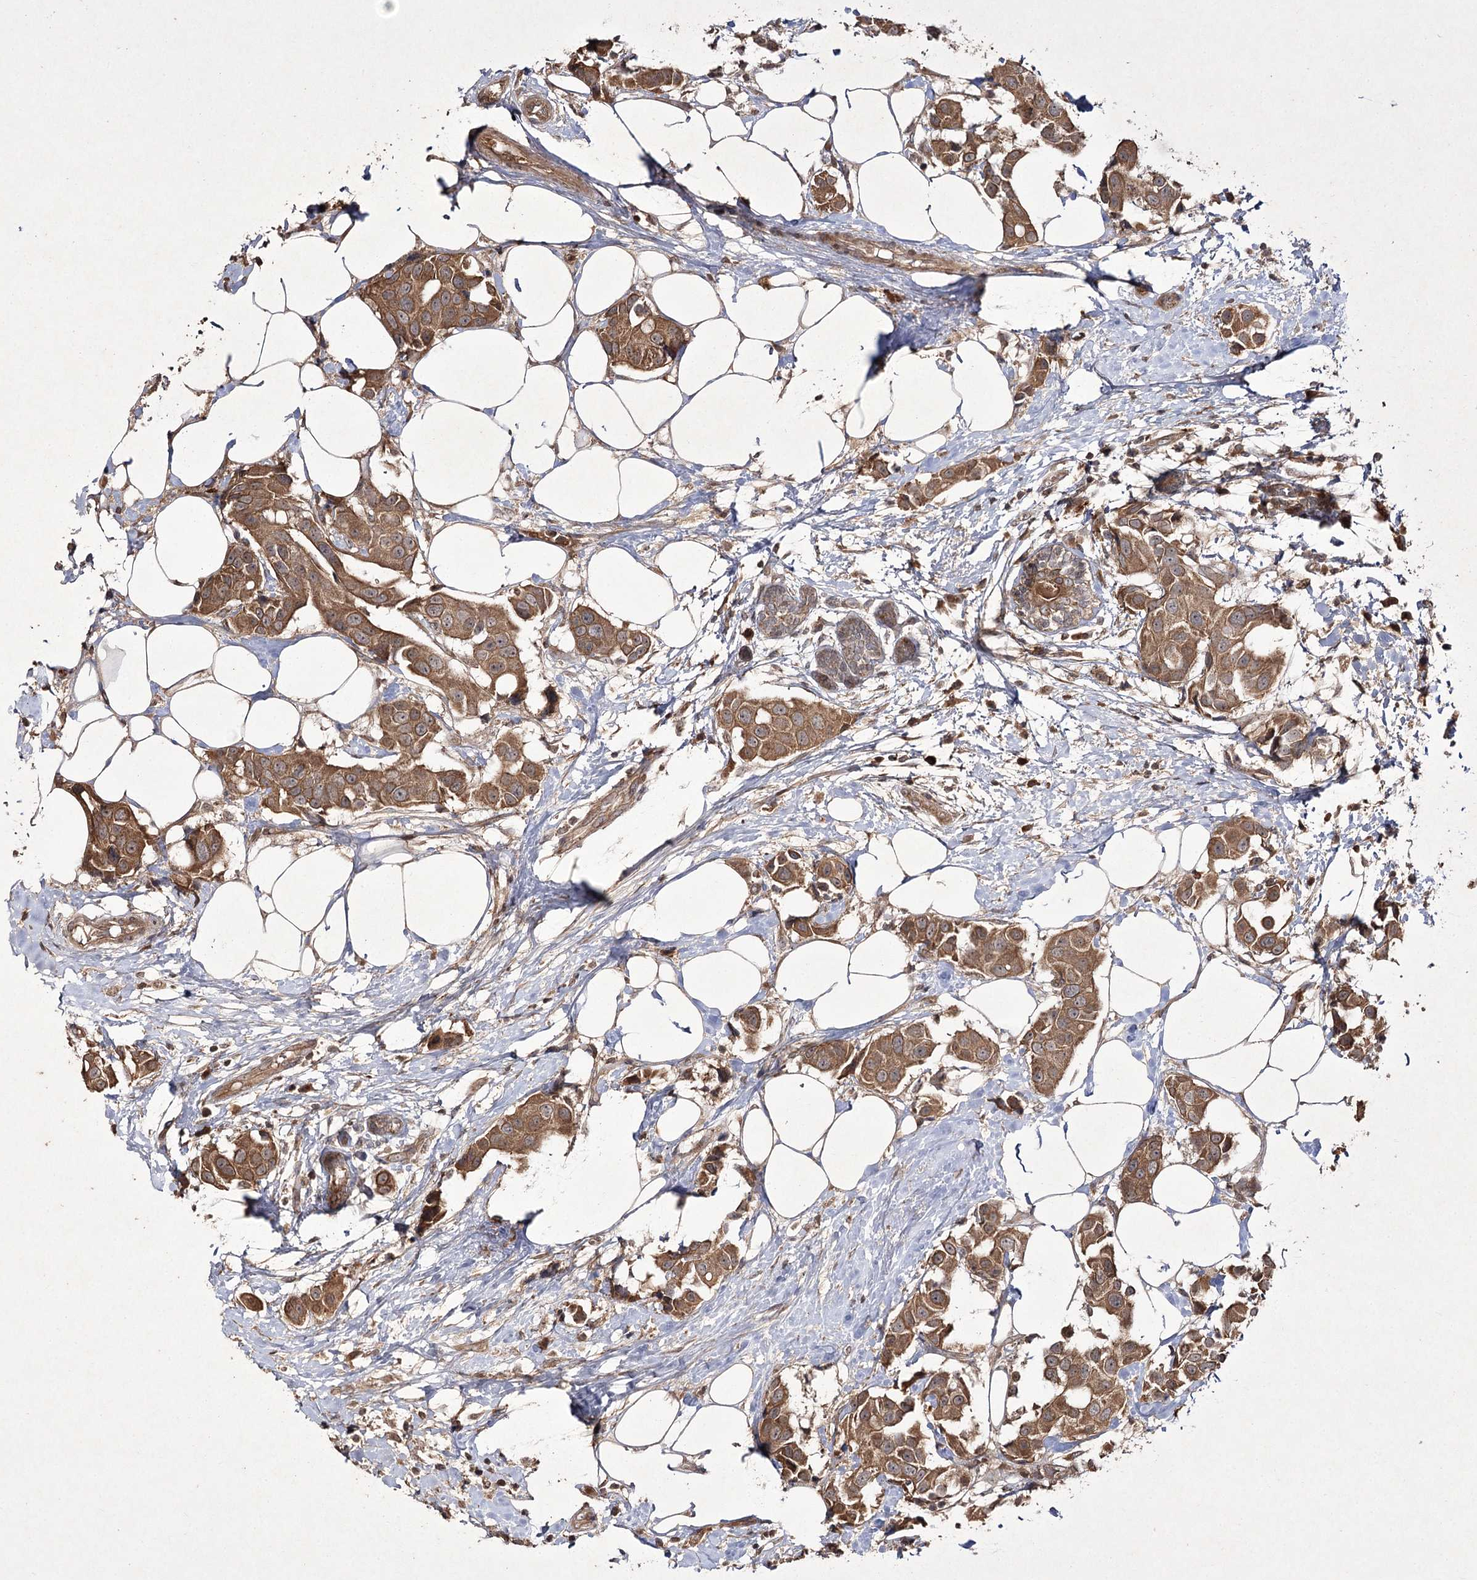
{"staining": {"intensity": "moderate", "quantity": ">75%", "location": "cytoplasmic/membranous"}, "tissue": "breast cancer", "cell_type": "Tumor cells", "image_type": "cancer", "snomed": [{"axis": "morphology", "description": "Normal tissue, NOS"}, {"axis": "morphology", "description": "Duct carcinoma"}, {"axis": "topography", "description": "Breast"}], "caption": "Intraductal carcinoma (breast) stained with a protein marker exhibits moderate staining in tumor cells.", "gene": "FANCL", "patient": {"sex": "female", "age": 39}}